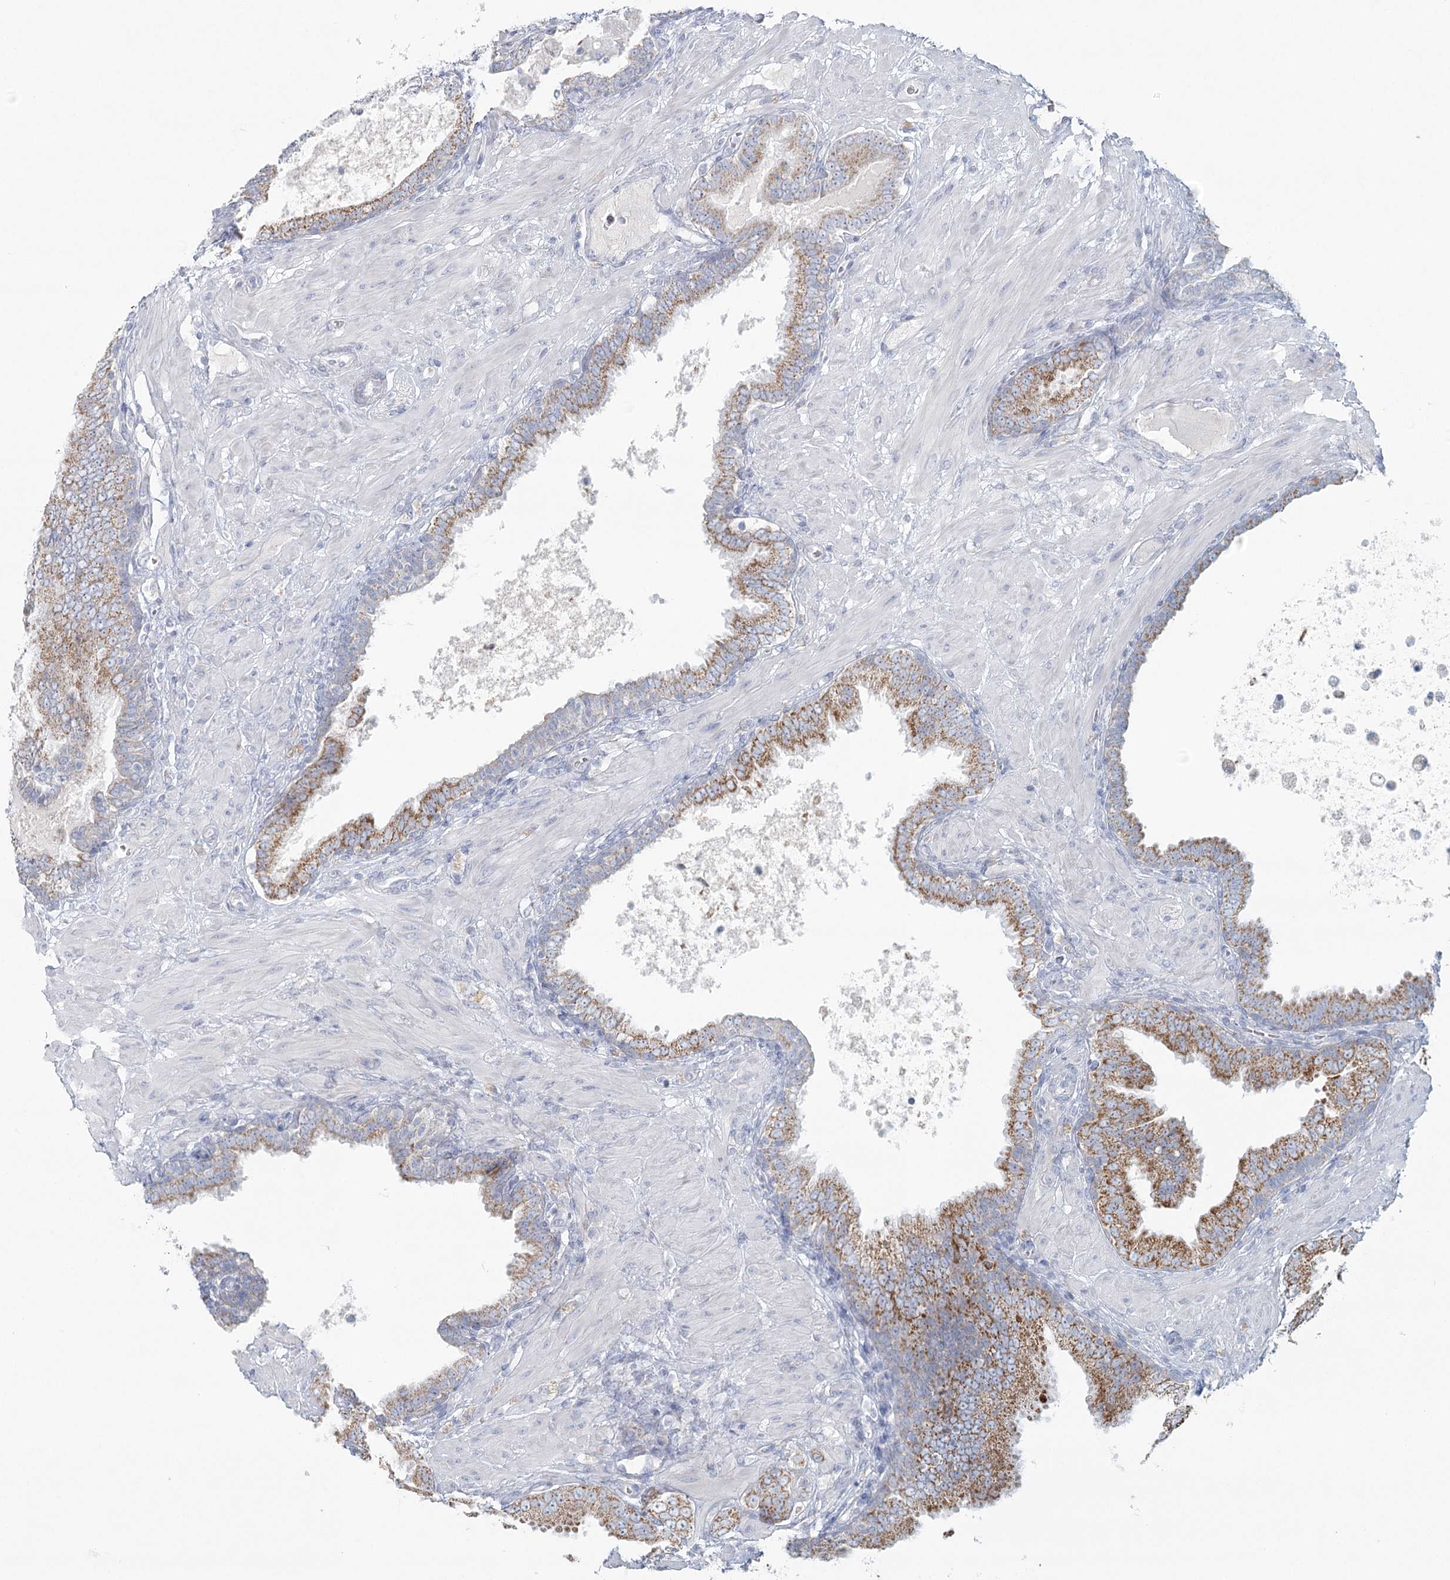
{"staining": {"intensity": "moderate", "quantity": "25%-75%", "location": "cytoplasmic/membranous"}, "tissue": "prostate cancer", "cell_type": "Tumor cells", "image_type": "cancer", "snomed": [{"axis": "morphology", "description": "Adenocarcinoma, Low grade"}, {"axis": "topography", "description": "Prostate"}], "caption": "Prostate cancer (adenocarcinoma (low-grade)) stained with a brown dye reveals moderate cytoplasmic/membranous positive staining in about 25%-75% of tumor cells.", "gene": "BPHL", "patient": {"sex": "male", "age": 63}}